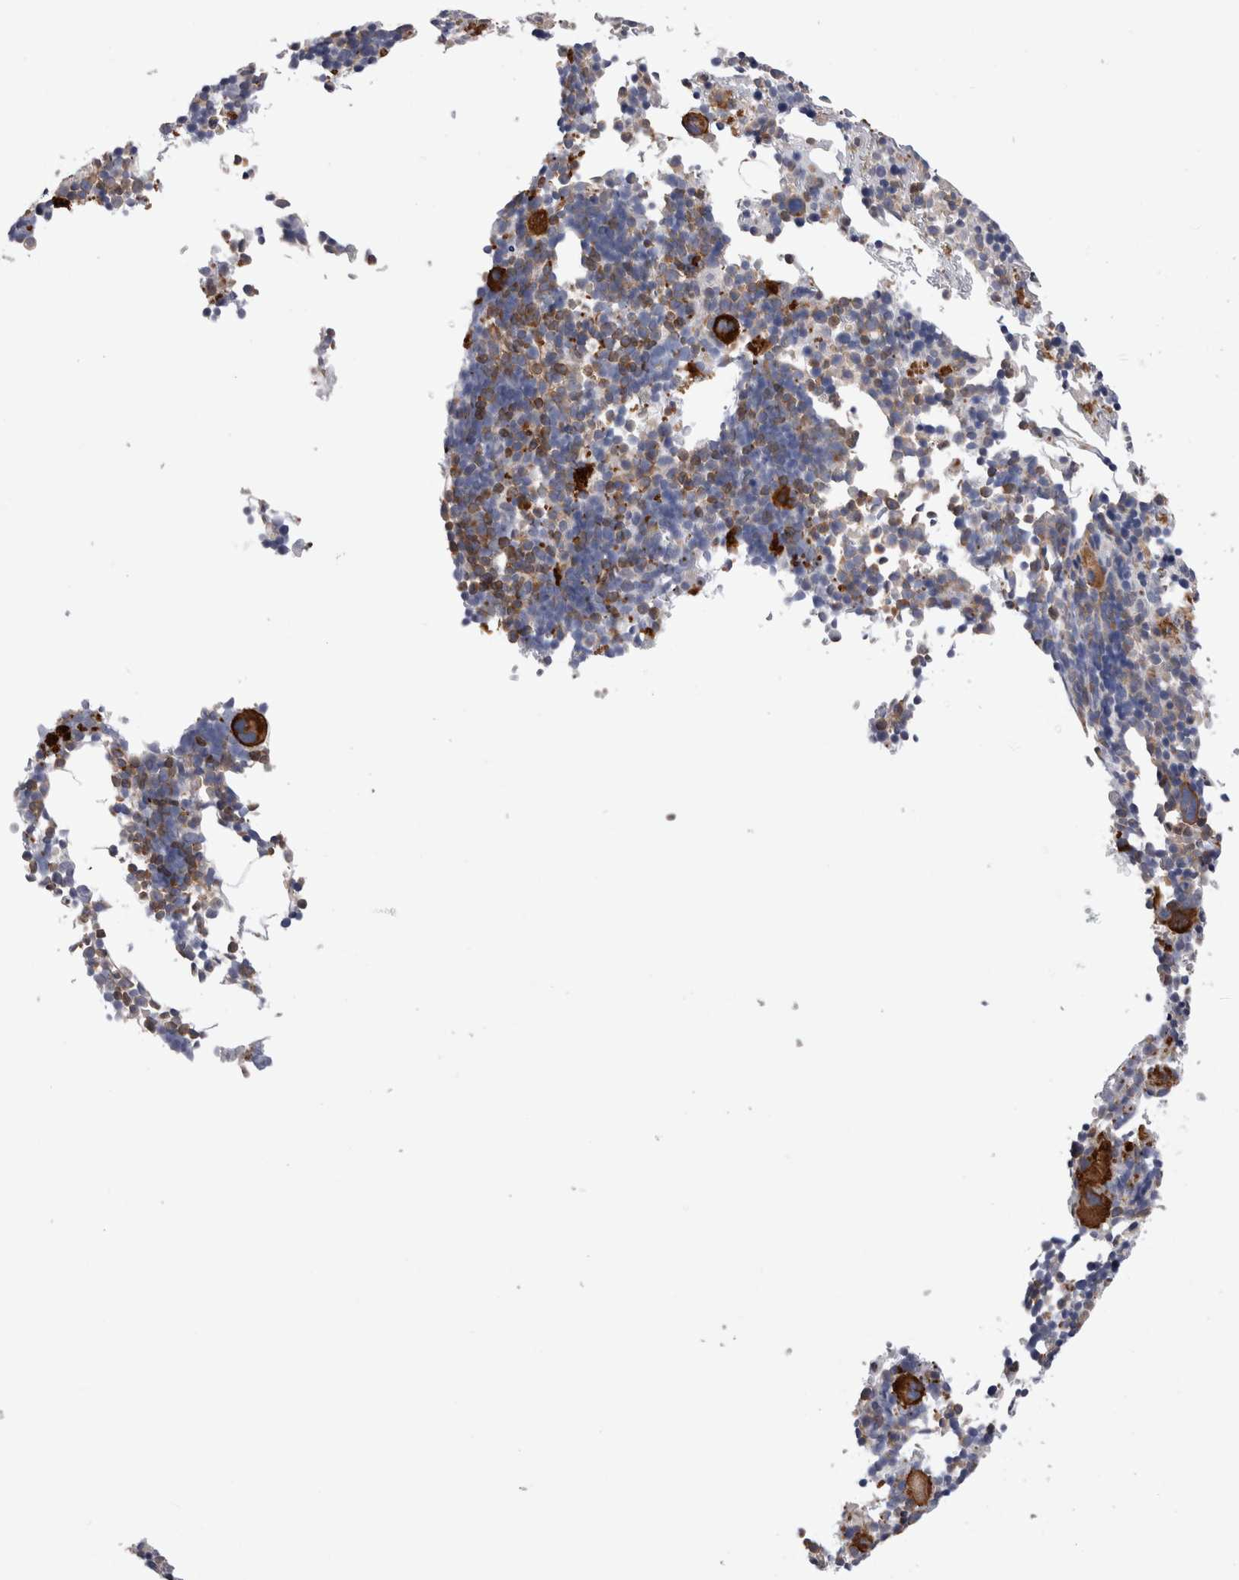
{"staining": {"intensity": "strong", "quantity": "<25%", "location": "cytoplasmic/membranous"}, "tissue": "bone marrow", "cell_type": "Hematopoietic cells", "image_type": "normal", "snomed": [{"axis": "morphology", "description": "Normal tissue, NOS"}, {"axis": "morphology", "description": "Inflammation, NOS"}, {"axis": "topography", "description": "Bone marrow"}], "caption": "A high-resolution image shows immunohistochemistry (IHC) staining of benign bone marrow, which exhibits strong cytoplasmic/membranous positivity in approximately <25% of hematopoietic cells. (Stains: DAB in brown, nuclei in blue, Microscopy: brightfield microscopy at high magnification).", "gene": "EPRS1", "patient": {"sex": "male", "age": 31}}